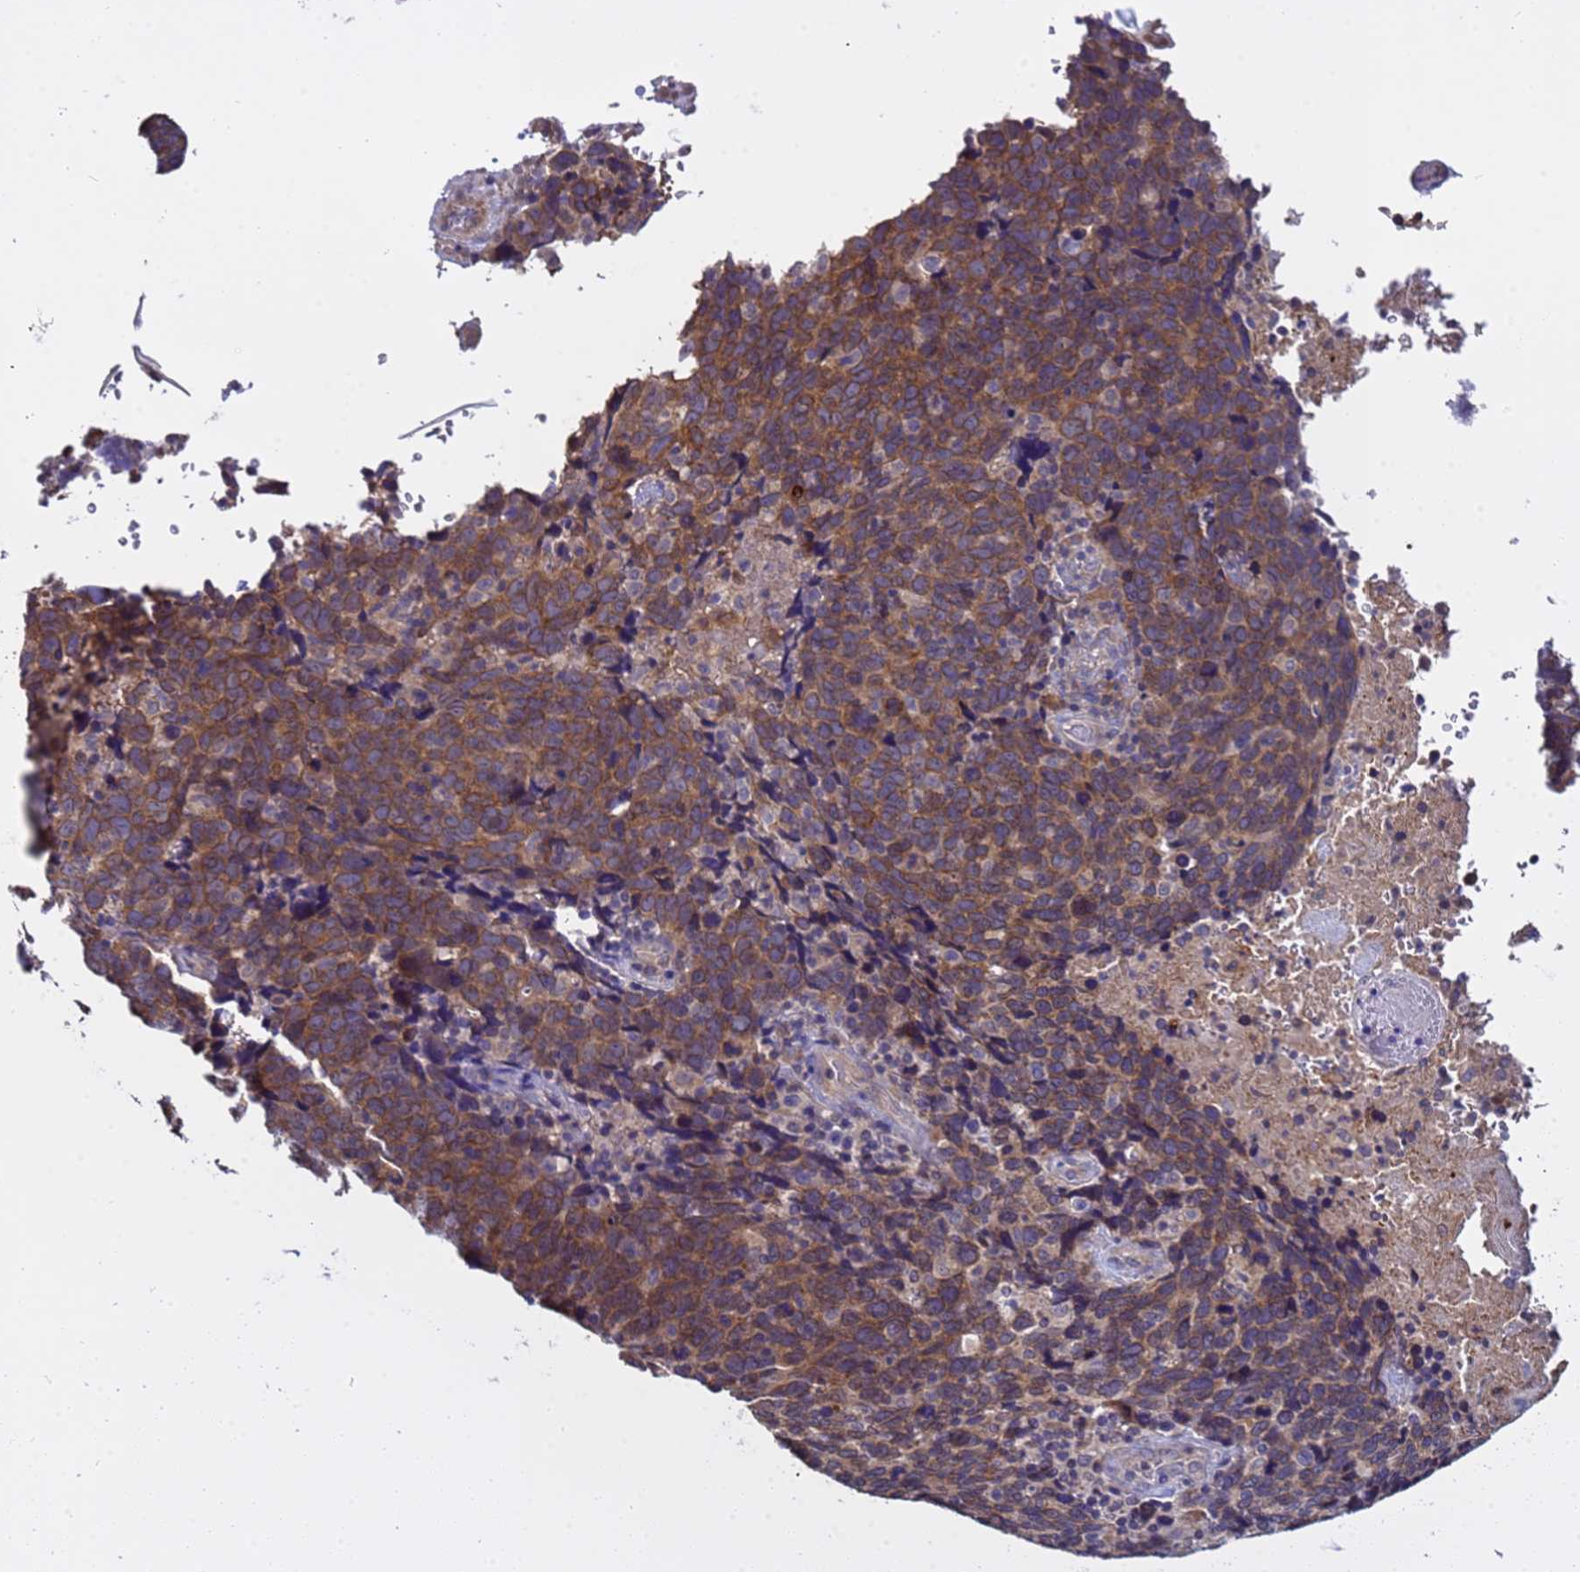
{"staining": {"intensity": "moderate", "quantity": ">75%", "location": "cytoplasmic/membranous"}, "tissue": "cervical cancer", "cell_type": "Tumor cells", "image_type": "cancer", "snomed": [{"axis": "morphology", "description": "Squamous cell carcinoma, NOS"}, {"axis": "topography", "description": "Cervix"}], "caption": "Cervical cancer stained with a protein marker shows moderate staining in tumor cells.", "gene": "ELMOD2", "patient": {"sex": "female", "age": 41}}